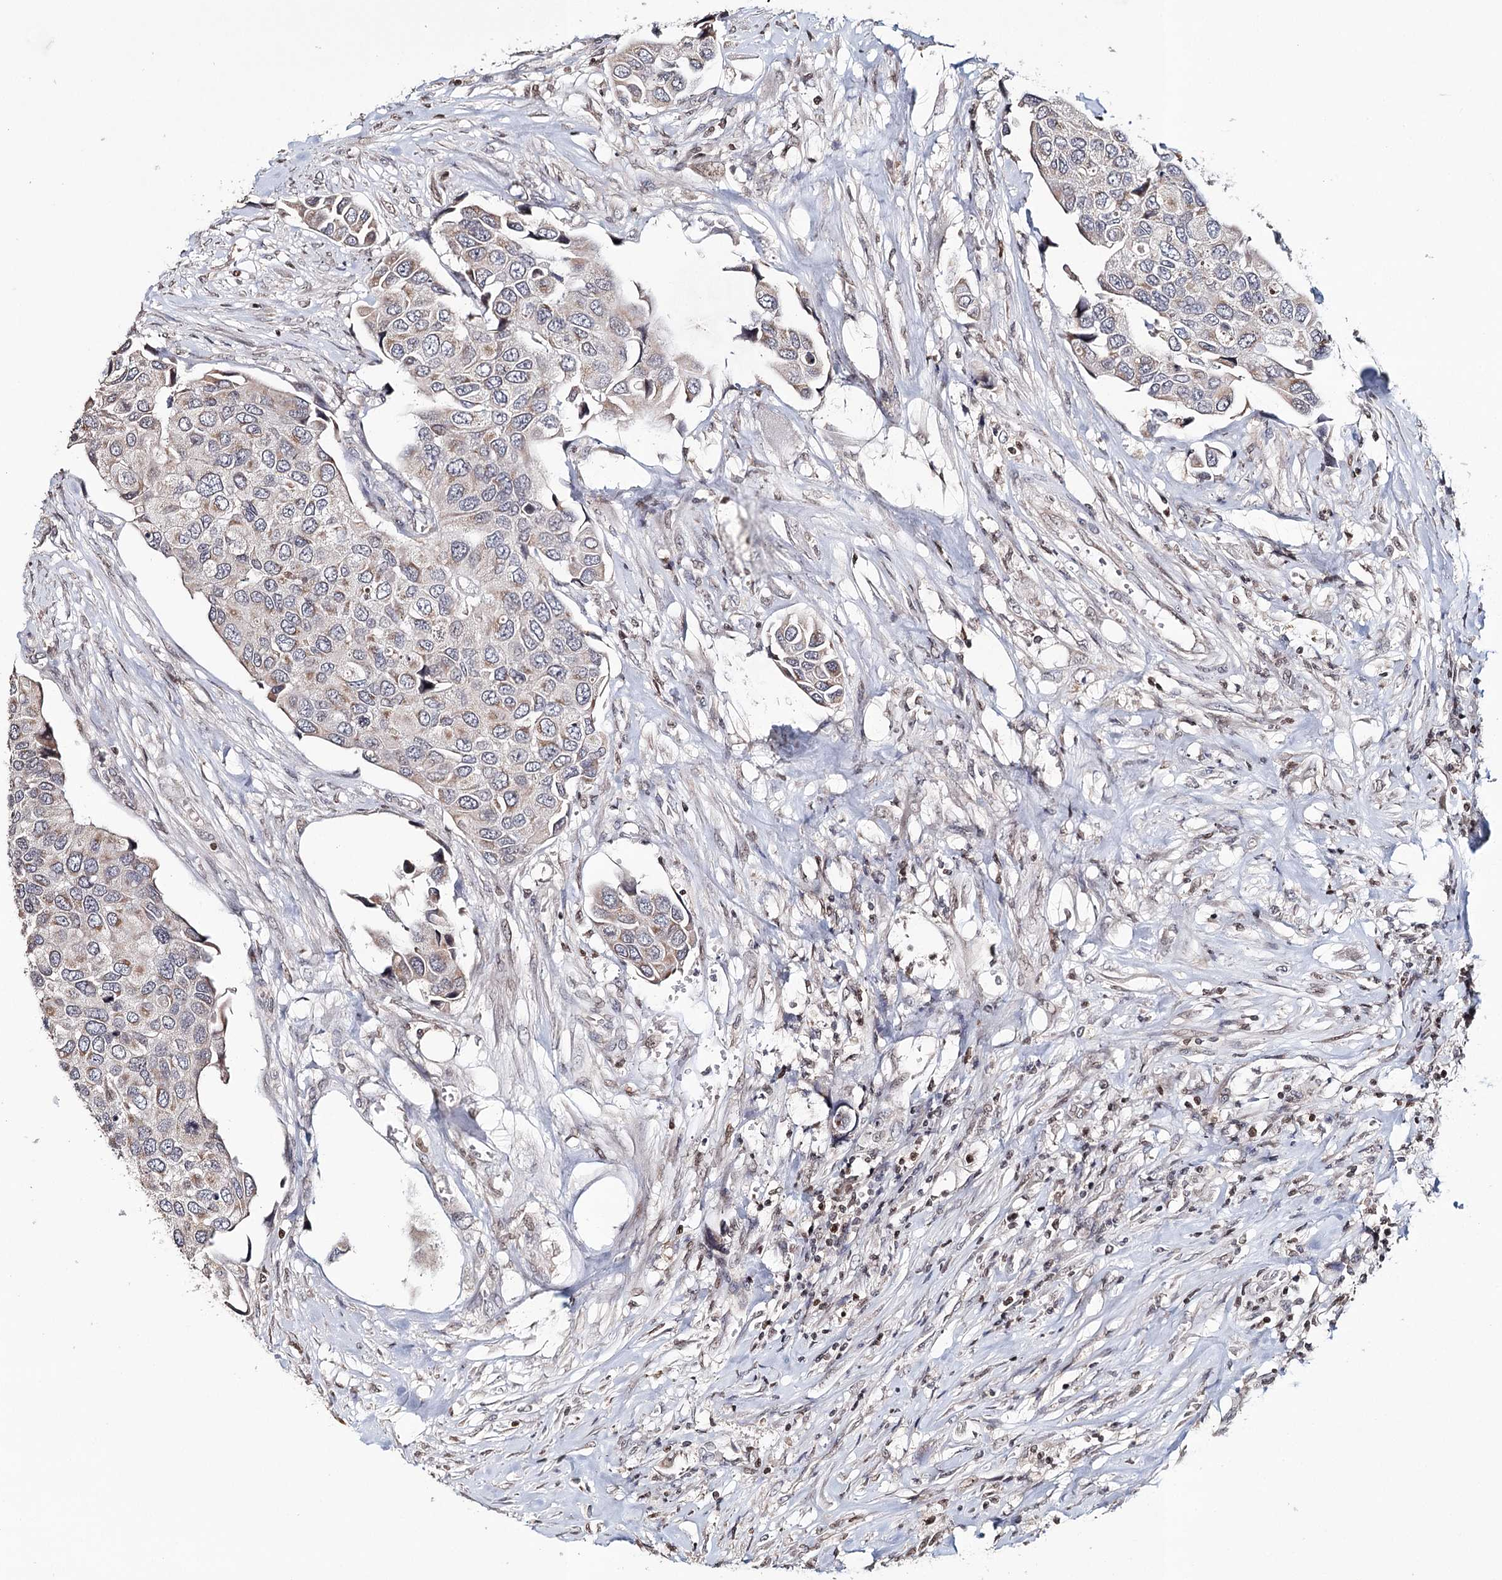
{"staining": {"intensity": "weak", "quantity": "<25%", "location": "cytoplasmic/membranous"}, "tissue": "urothelial cancer", "cell_type": "Tumor cells", "image_type": "cancer", "snomed": [{"axis": "morphology", "description": "Urothelial carcinoma, High grade"}, {"axis": "topography", "description": "Urinary bladder"}], "caption": "This histopathology image is of high-grade urothelial carcinoma stained with IHC to label a protein in brown with the nuclei are counter-stained blue. There is no staining in tumor cells.", "gene": "ICOS", "patient": {"sex": "male", "age": 74}}